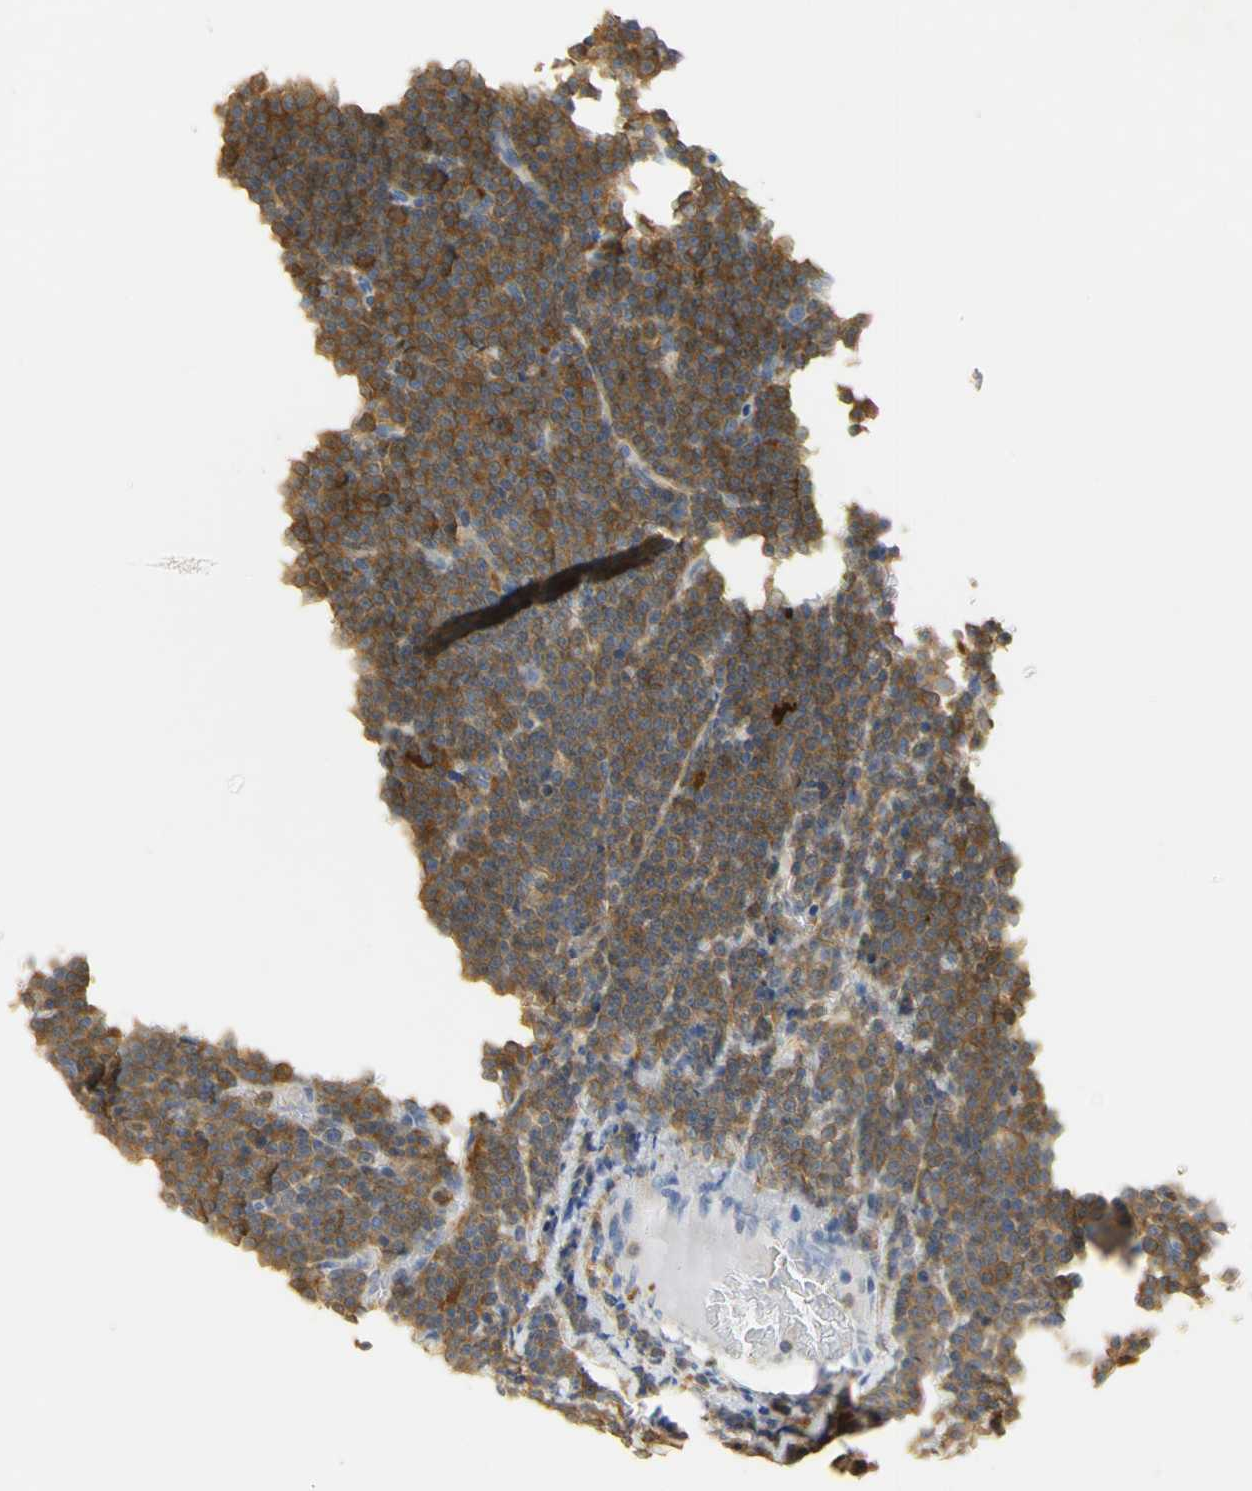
{"staining": {"intensity": "moderate", "quantity": ">75%", "location": "cytoplasmic/membranous"}, "tissue": "lymphoma", "cell_type": "Tumor cells", "image_type": "cancer", "snomed": [{"axis": "morphology", "description": "Malignant lymphoma, non-Hodgkin's type, Low grade"}, {"axis": "topography", "description": "Lymph node"}], "caption": "Tumor cells show medium levels of moderate cytoplasmic/membranous expression in about >75% of cells in low-grade malignant lymphoma, non-Hodgkin's type.", "gene": "PAK1", "patient": {"sex": "female", "age": 67}}